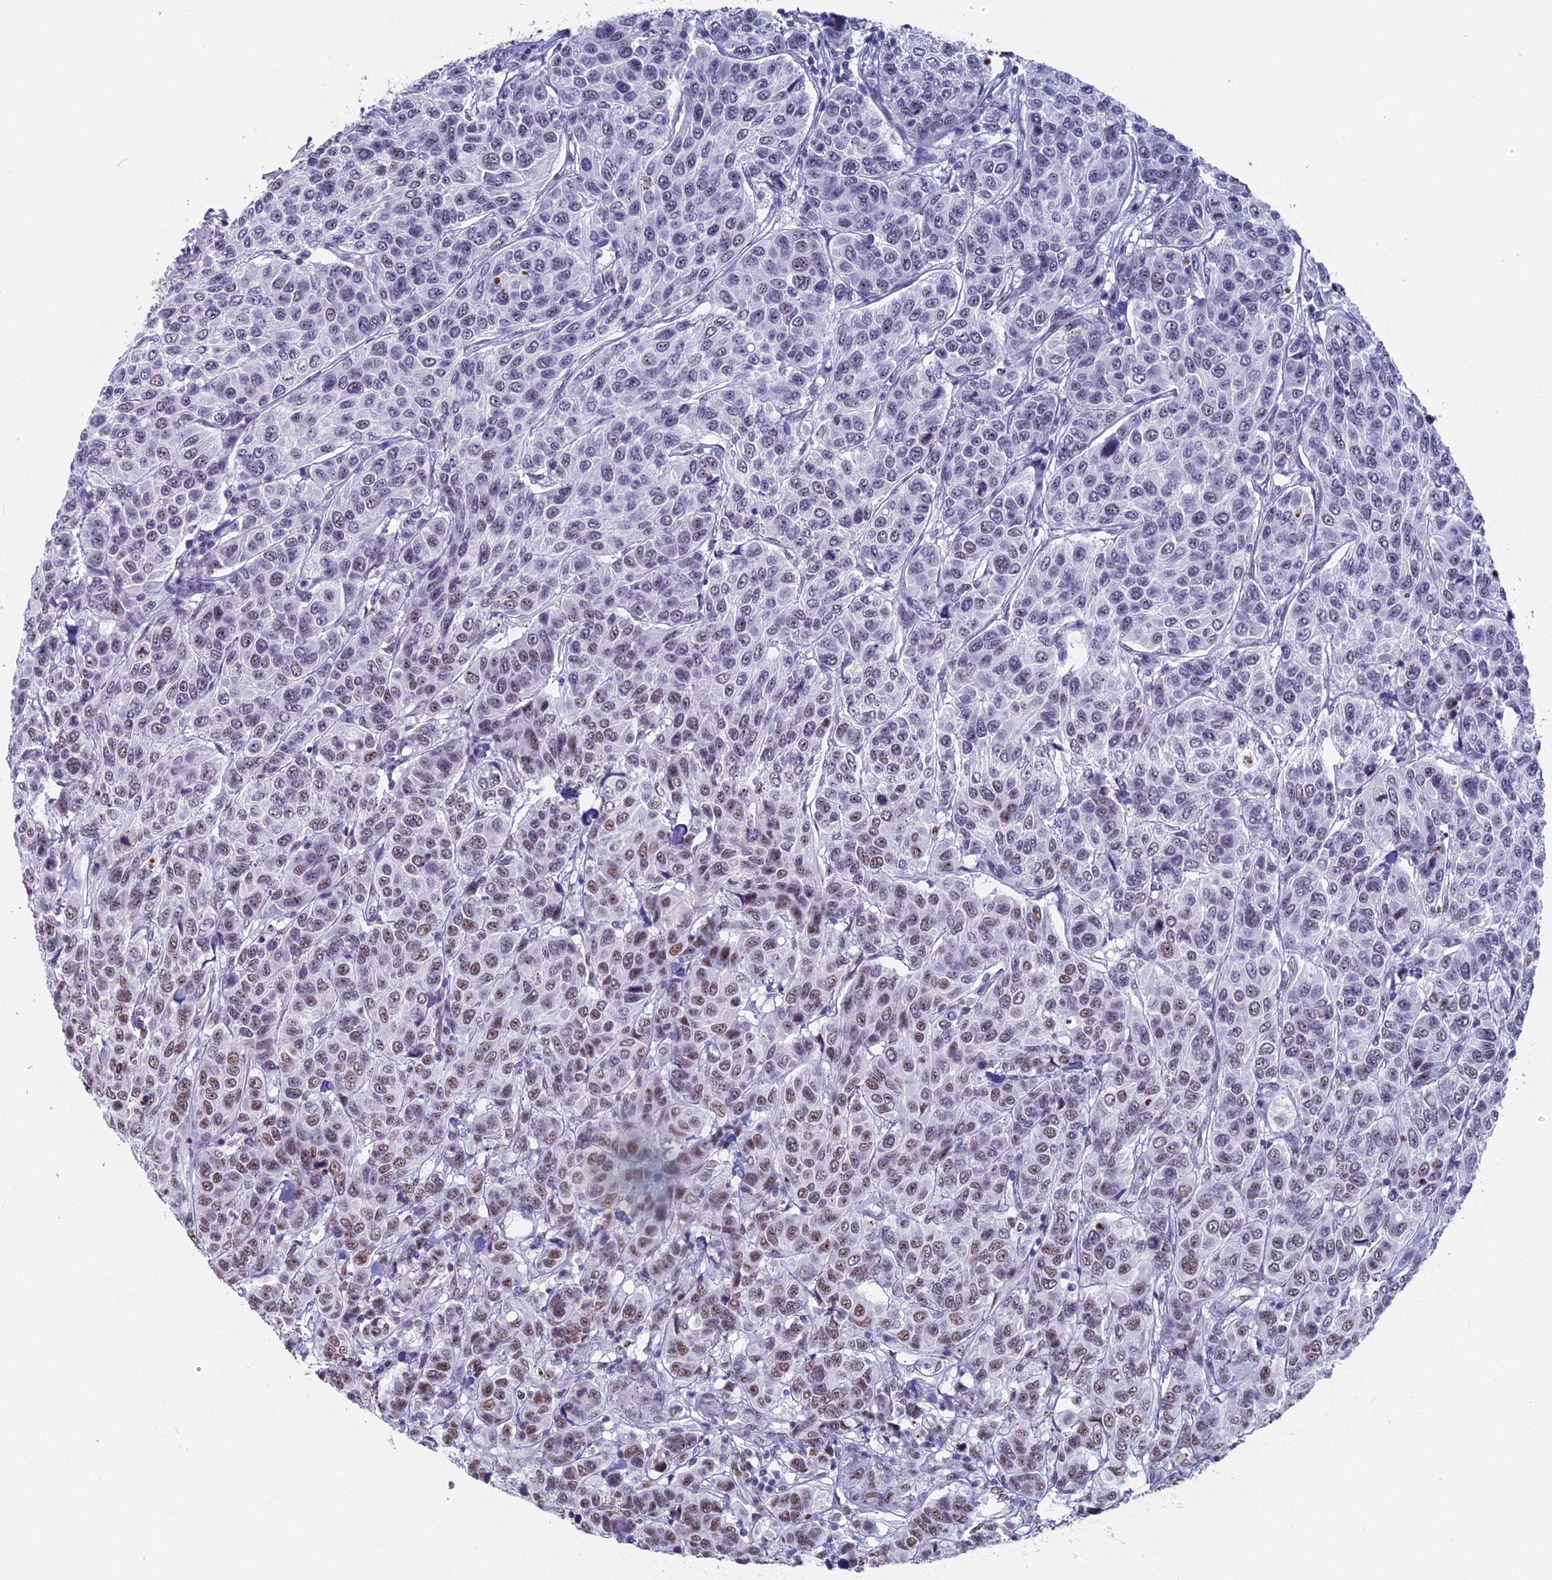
{"staining": {"intensity": "moderate", "quantity": "25%-75%", "location": "nuclear"}, "tissue": "breast cancer", "cell_type": "Tumor cells", "image_type": "cancer", "snomed": [{"axis": "morphology", "description": "Duct carcinoma"}, {"axis": "topography", "description": "Breast"}], "caption": "An image showing moderate nuclear positivity in approximately 25%-75% of tumor cells in breast cancer, as visualized by brown immunohistochemical staining.", "gene": "CD2BP2", "patient": {"sex": "female", "age": 55}}